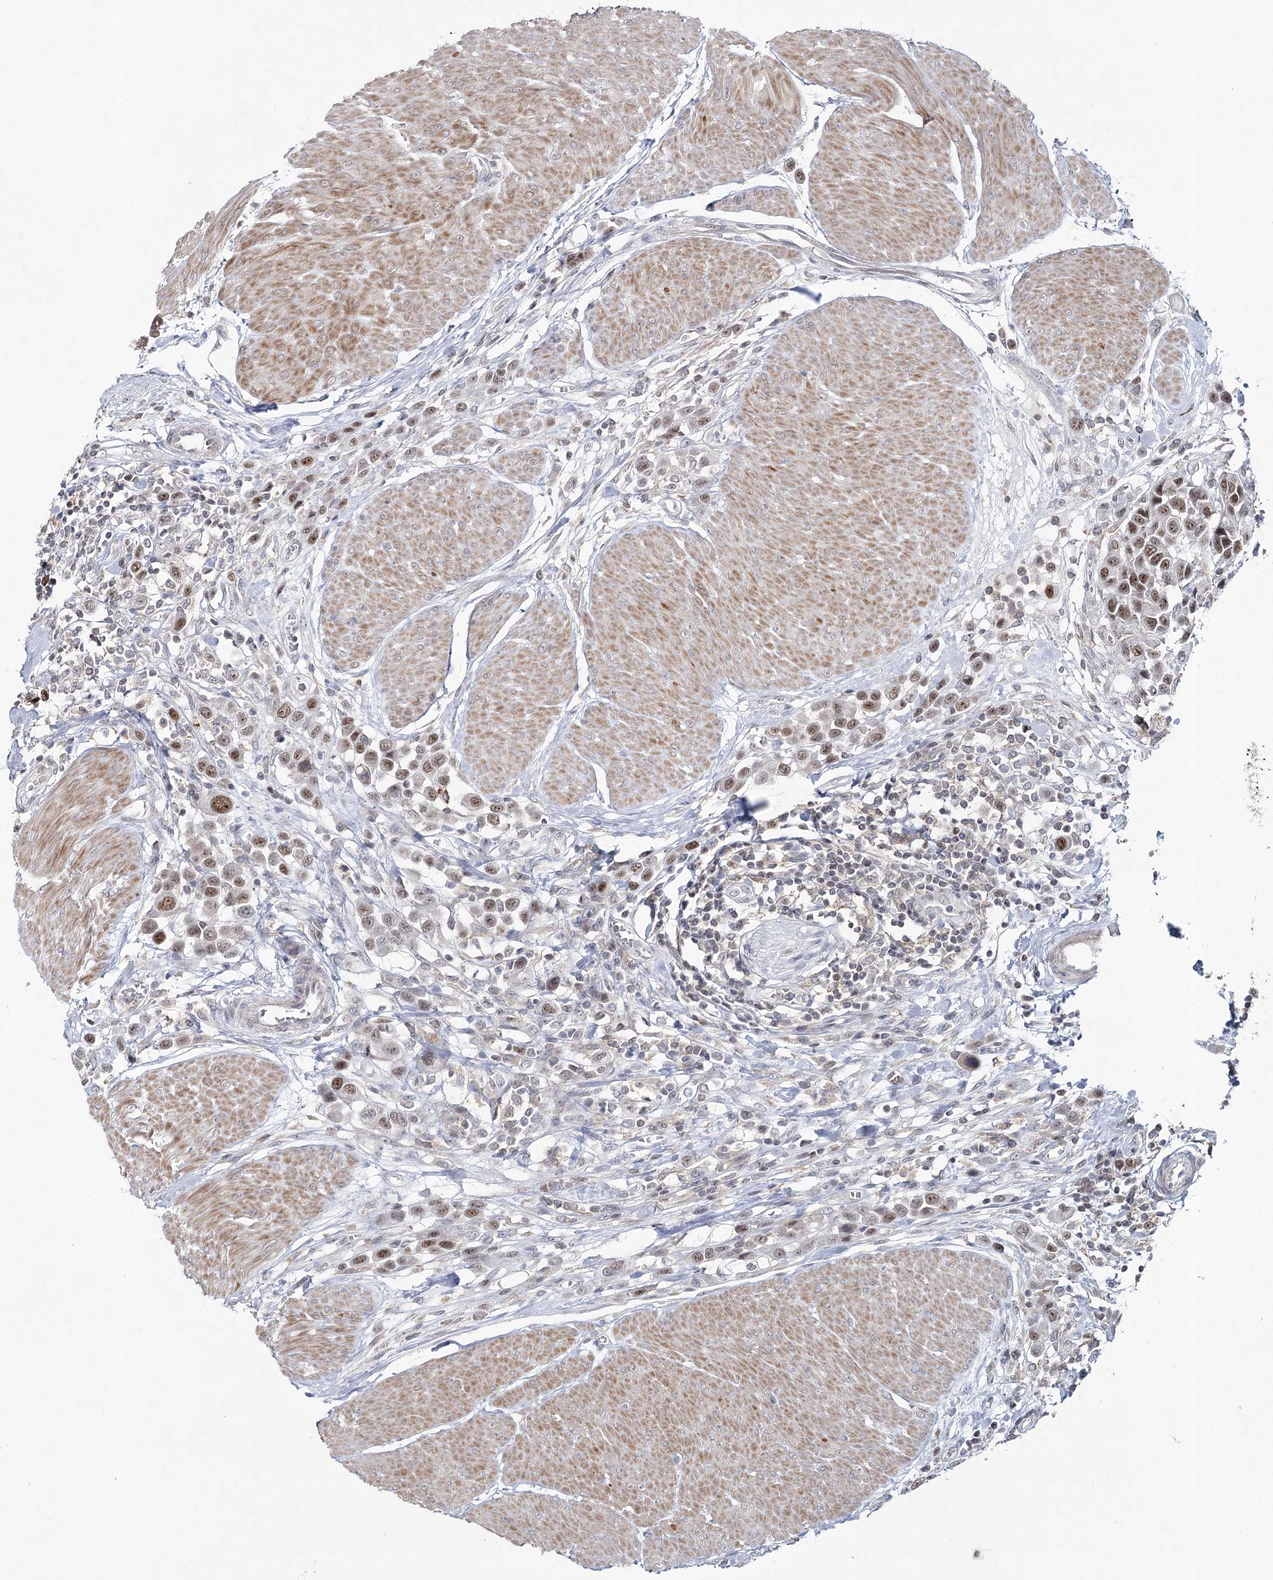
{"staining": {"intensity": "moderate", "quantity": "25%-75%", "location": "nuclear"}, "tissue": "urothelial cancer", "cell_type": "Tumor cells", "image_type": "cancer", "snomed": [{"axis": "morphology", "description": "Urothelial carcinoma, High grade"}, {"axis": "topography", "description": "Urinary bladder"}], "caption": "High-grade urothelial carcinoma was stained to show a protein in brown. There is medium levels of moderate nuclear positivity in approximately 25%-75% of tumor cells. (IHC, brightfield microscopy, high magnification).", "gene": "ZC3H8", "patient": {"sex": "male", "age": 50}}